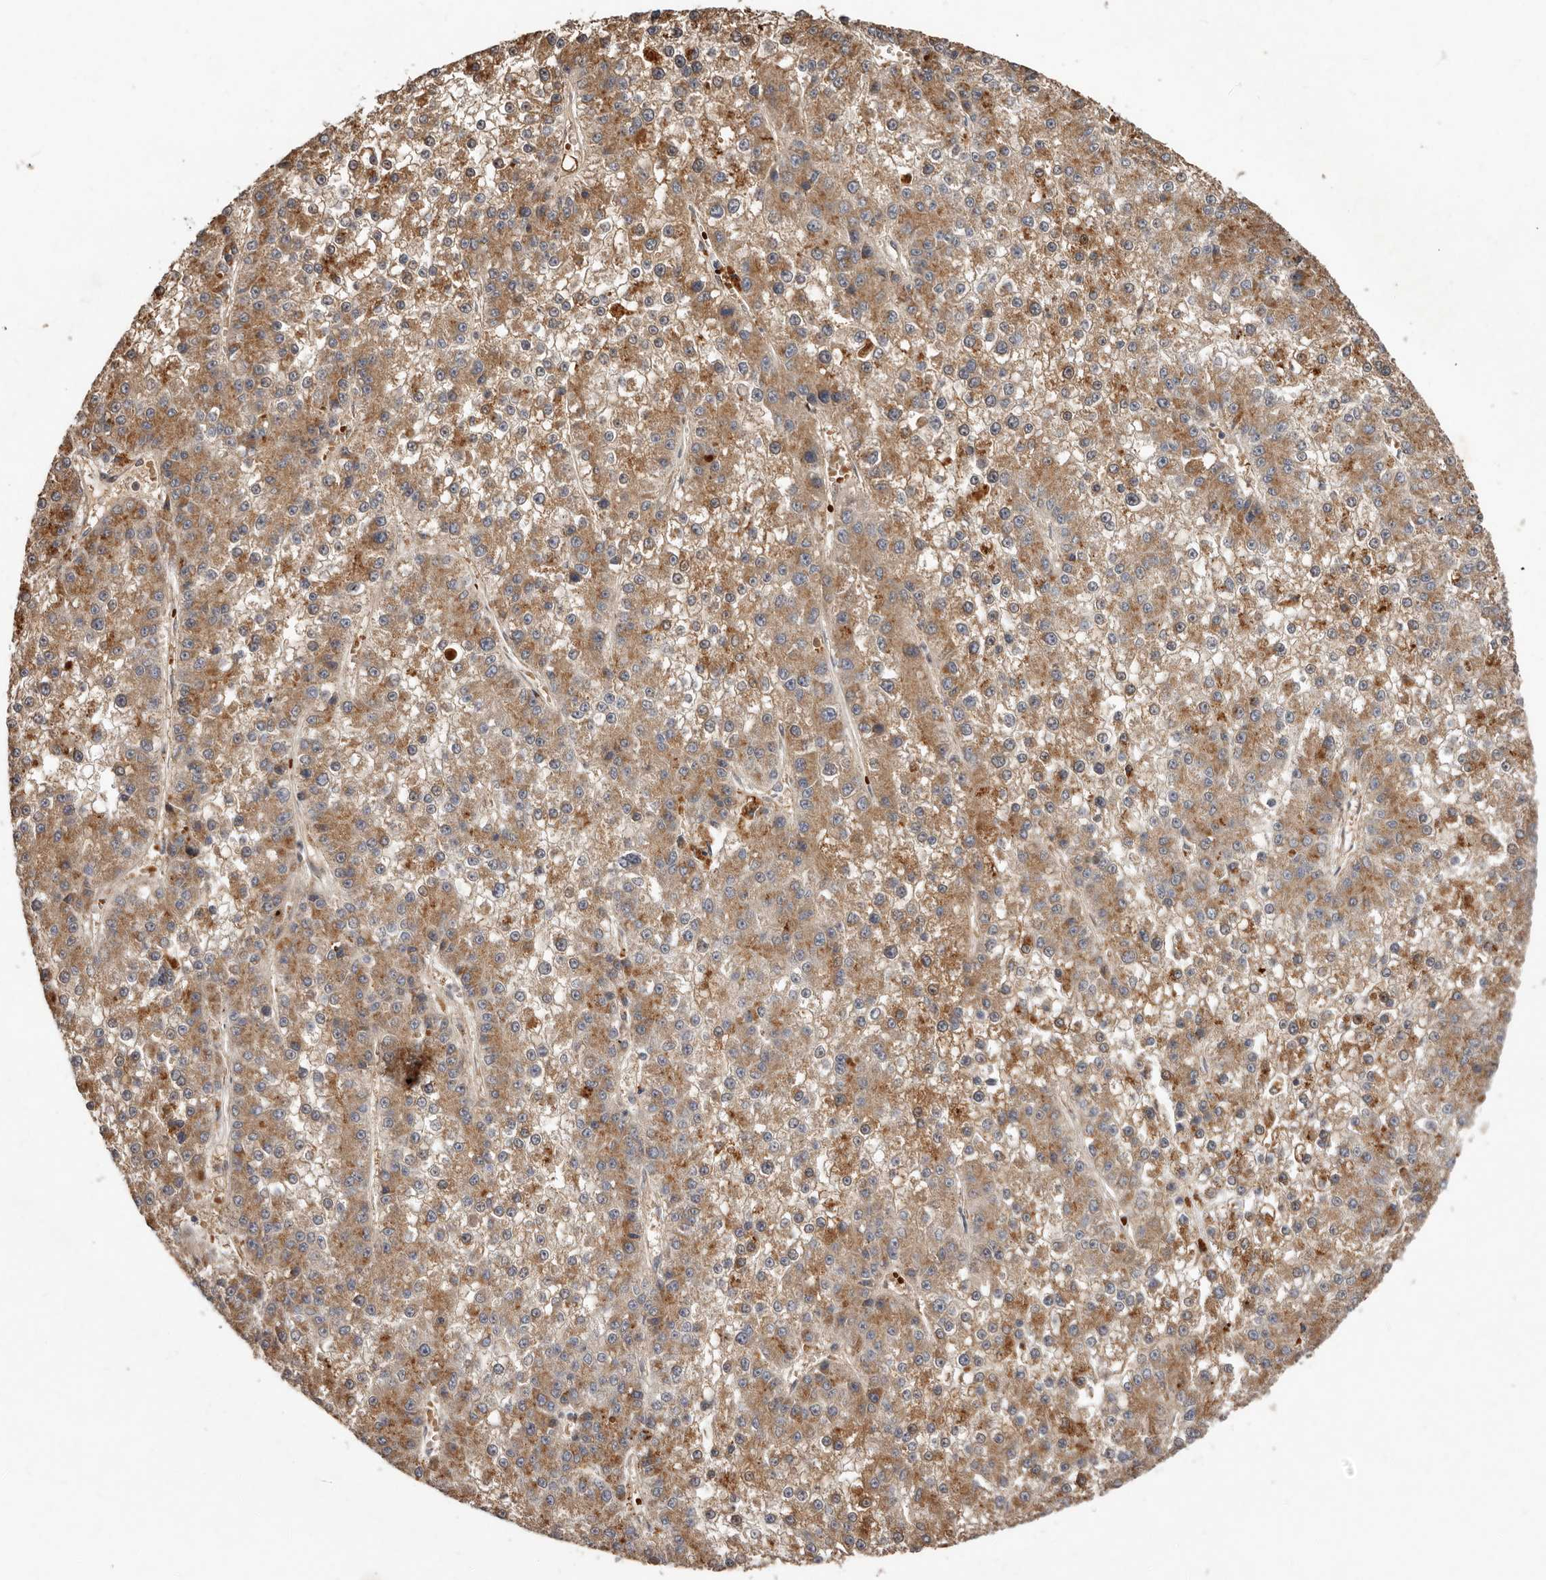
{"staining": {"intensity": "moderate", "quantity": ">75%", "location": "cytoplasmic/membranous"}, "tissue": "liver cancer", "cell_type": "Tumor cells", "image_type": "cancer", "snomed": [{"axis": "morphology", "description": "Carcinoma, Hepatocellular, NOS"}, {"axis": "topography", "description": "Liver"}], "caption": "Liver cancer stained with immunohistochemistry demonstrates moderate cytoplasmic/membranous positivity in about >75% of tumor cells.", "gene": "GOT1L1", "patient": {"sex": "female", "age": 73}}